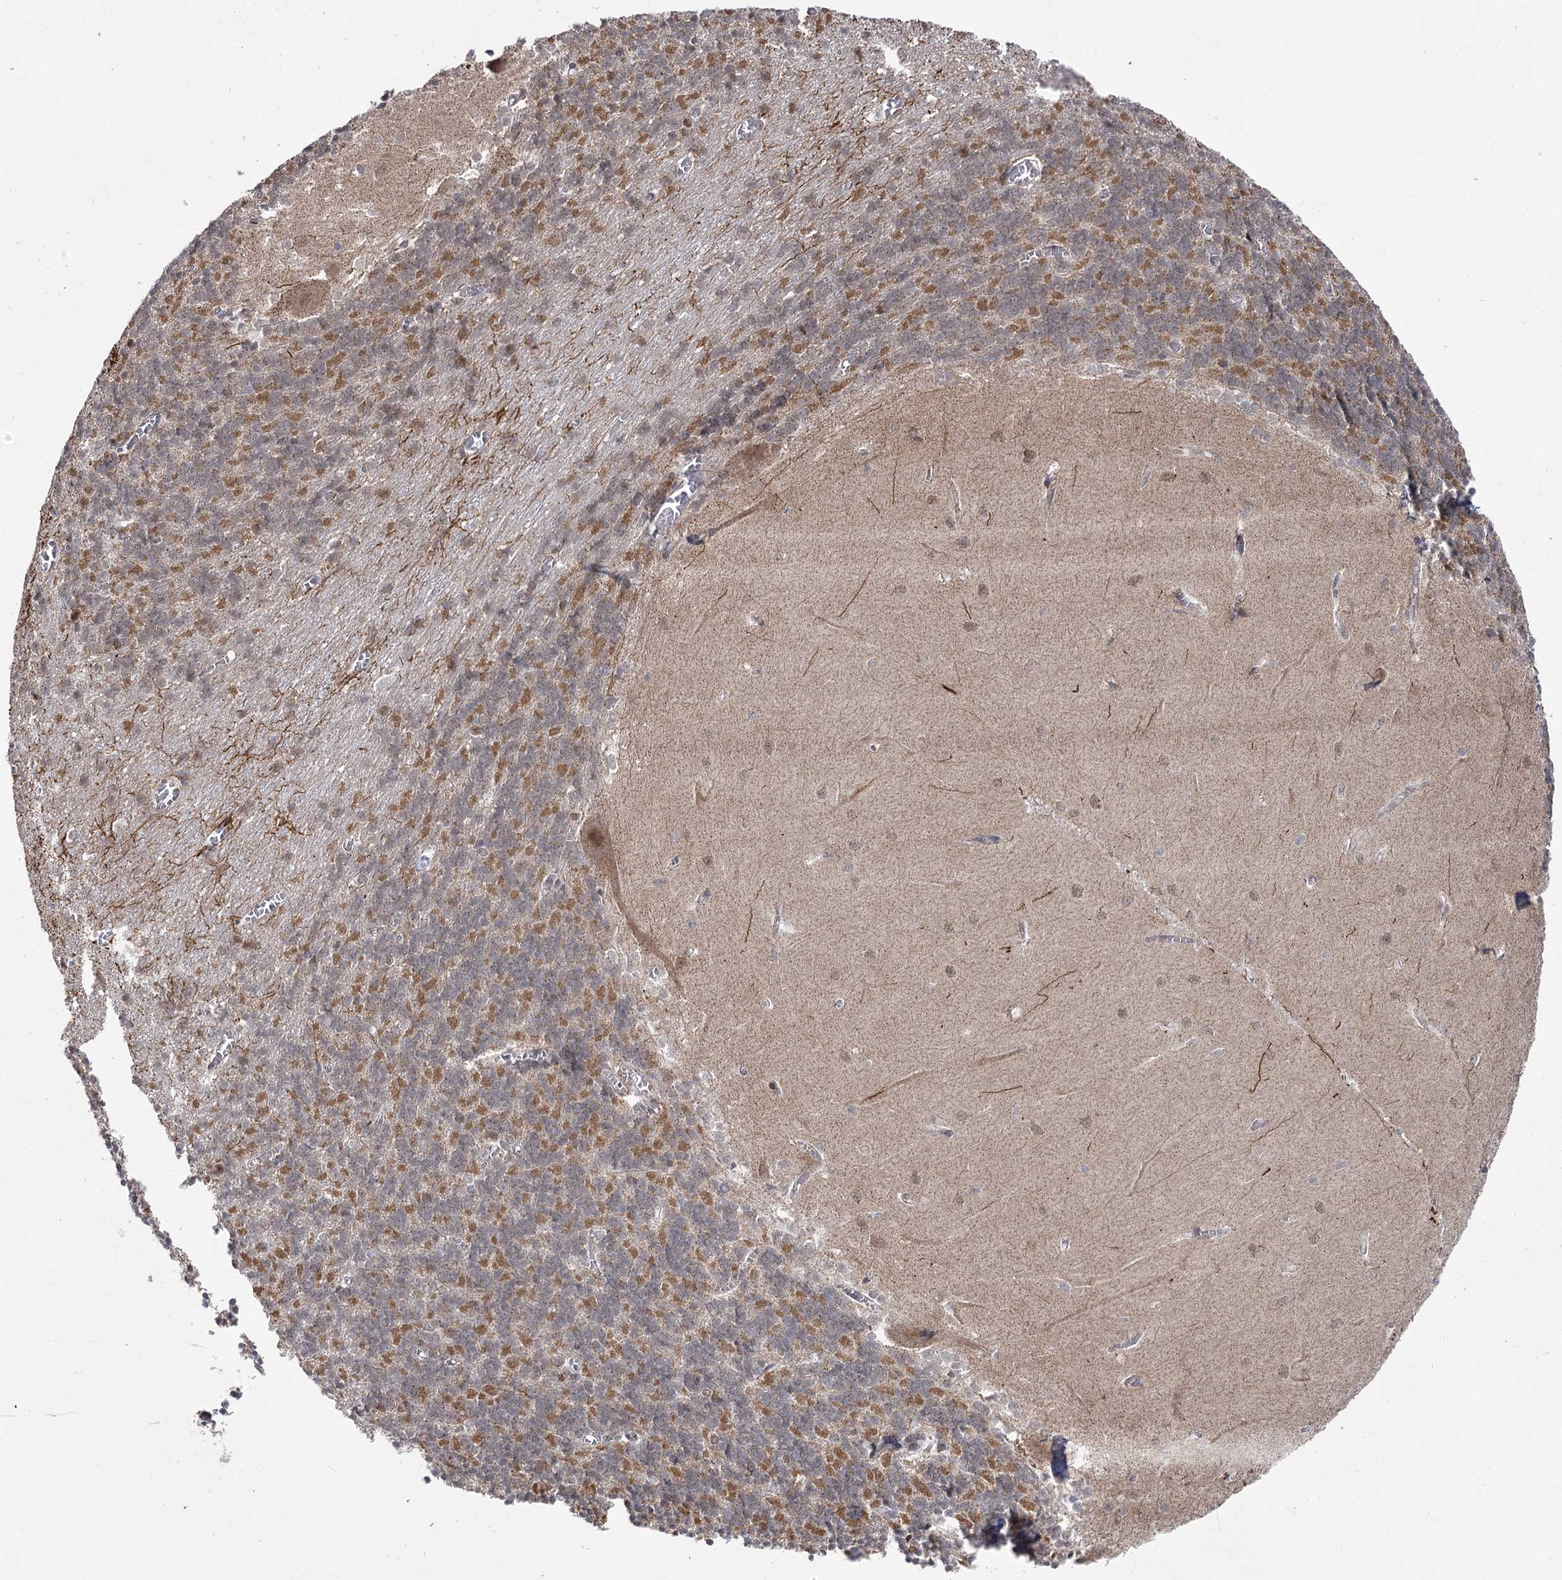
{"staining": {"intensity": "moderate", "quantity": "25%-75%", "location": "cytoplasmic/membranous"}, "tissue": "cerebellum", "cell_type": "Cells in granular layer", "image_type": "normal", "snomed": [{"axis": "morphology", "description": "Normal tissue, NOS"}, {"axis": "topography", "description": "Cerebellum"}], "caption": "IHC photomicrograph of unremarkable cerebellum: human cerebellum stained using IHC reveals medium levels of moderate protein expression localized specifically in the cytoplasmic/membranous of cells in granular layer, appearing as a cytoplasmic/membranous brown color.", "gene": "SLC4A1AP", "patient": {"sex": "male", "age": 37}}